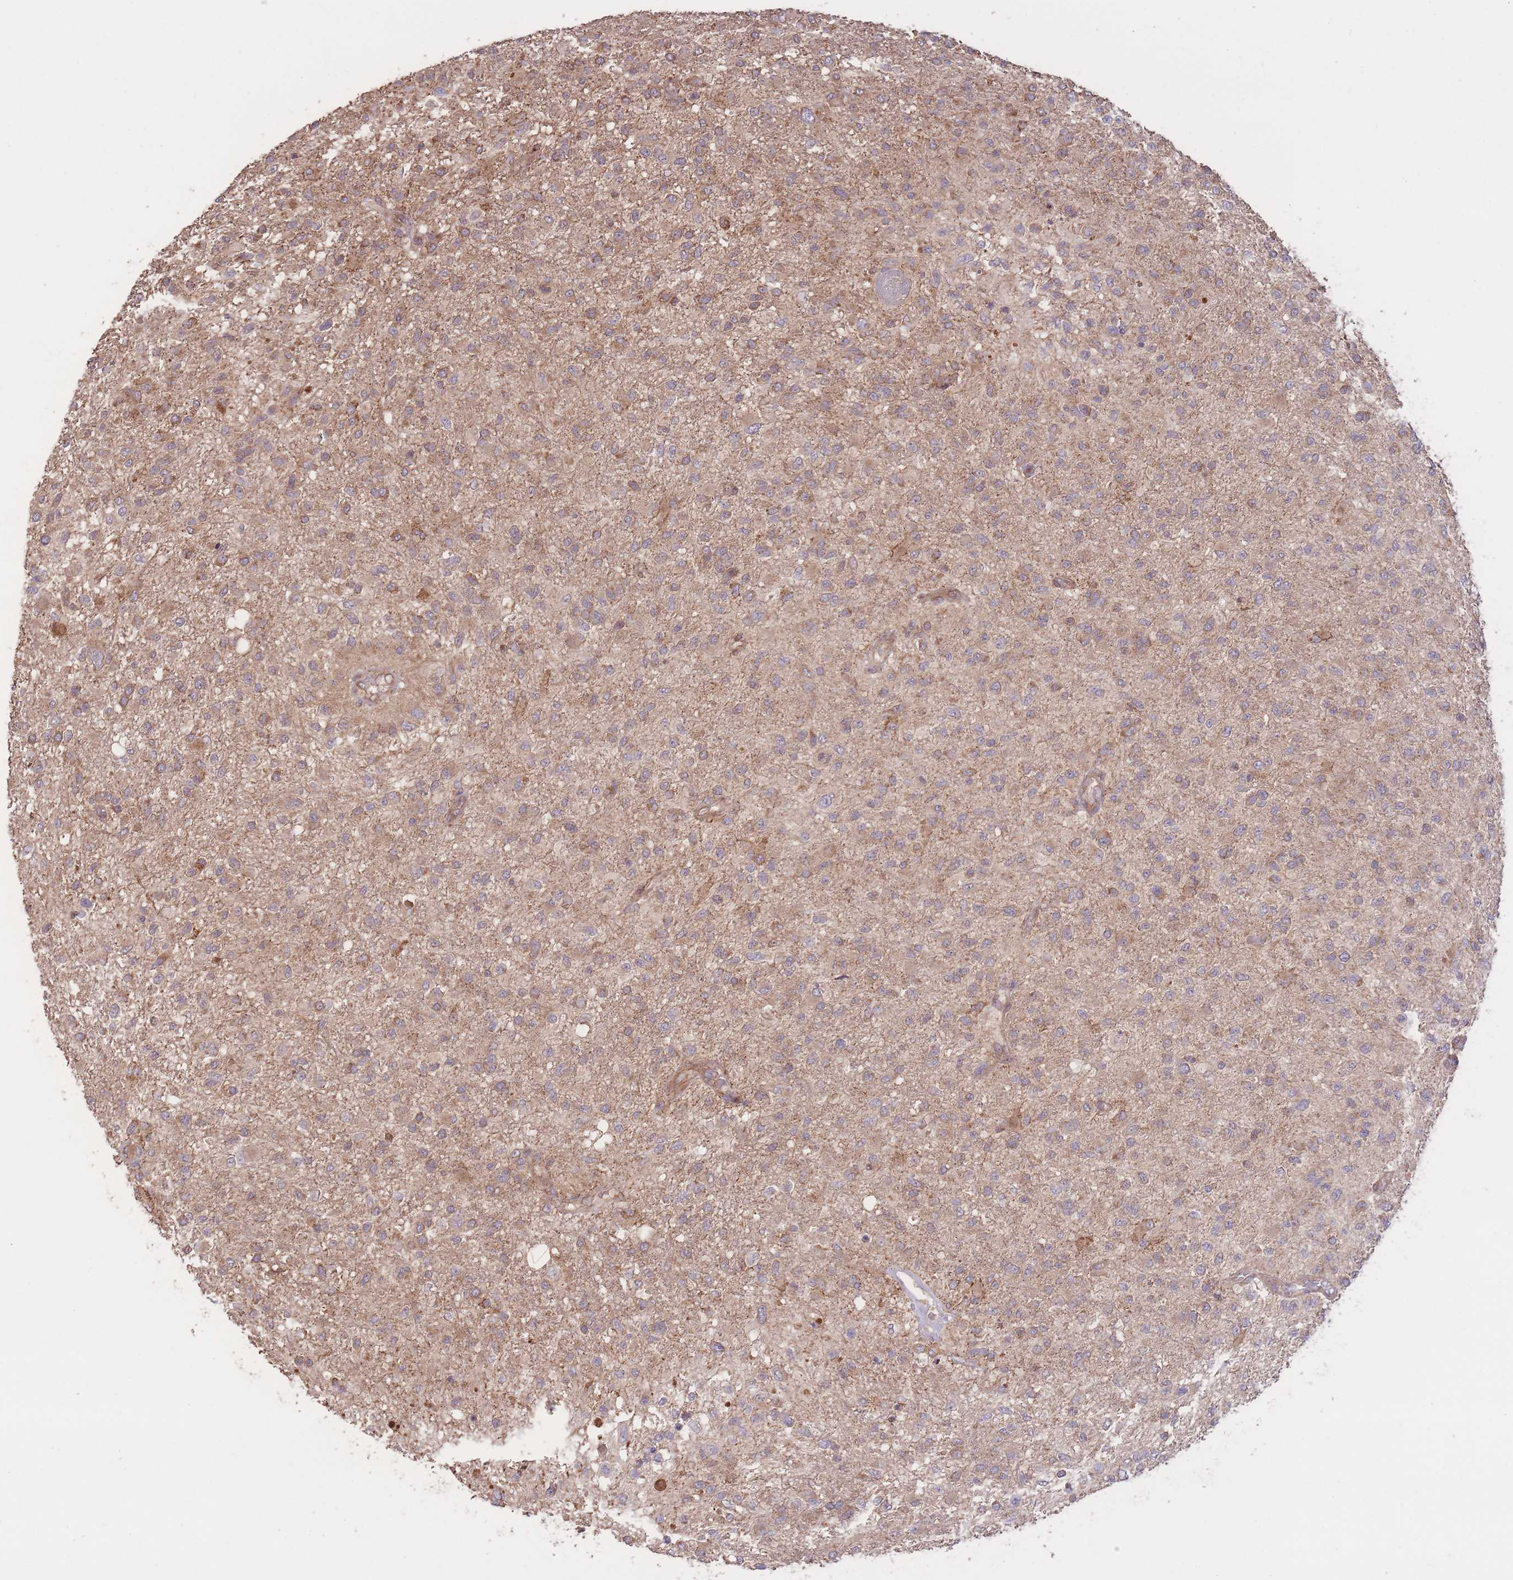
{"staining": {"intensity": "weak", "quantity": "25%-75%", "location": "cytoplasmic/membranous"}, "tissue": "glioma", "cell_type": "Tumor cells", "image_type": "cancer", "snomed": [{"axis": "morphology", "description": "Glioma, malignant, High grade"}, {"axis": "topography", "description": "Brain"}], "caption": "This photomicrograph exhibits high-grade glioma (malignant) stained with immunohistochemistry (IHC) to label a protein in brown. The cytoplasmic/membranous of tumor cells show weak positivity for the protein. Nuclei are counter-stained blue.", "gene": "EEF1AKMT1", "patient": {"sex": "female", "age": 74}}